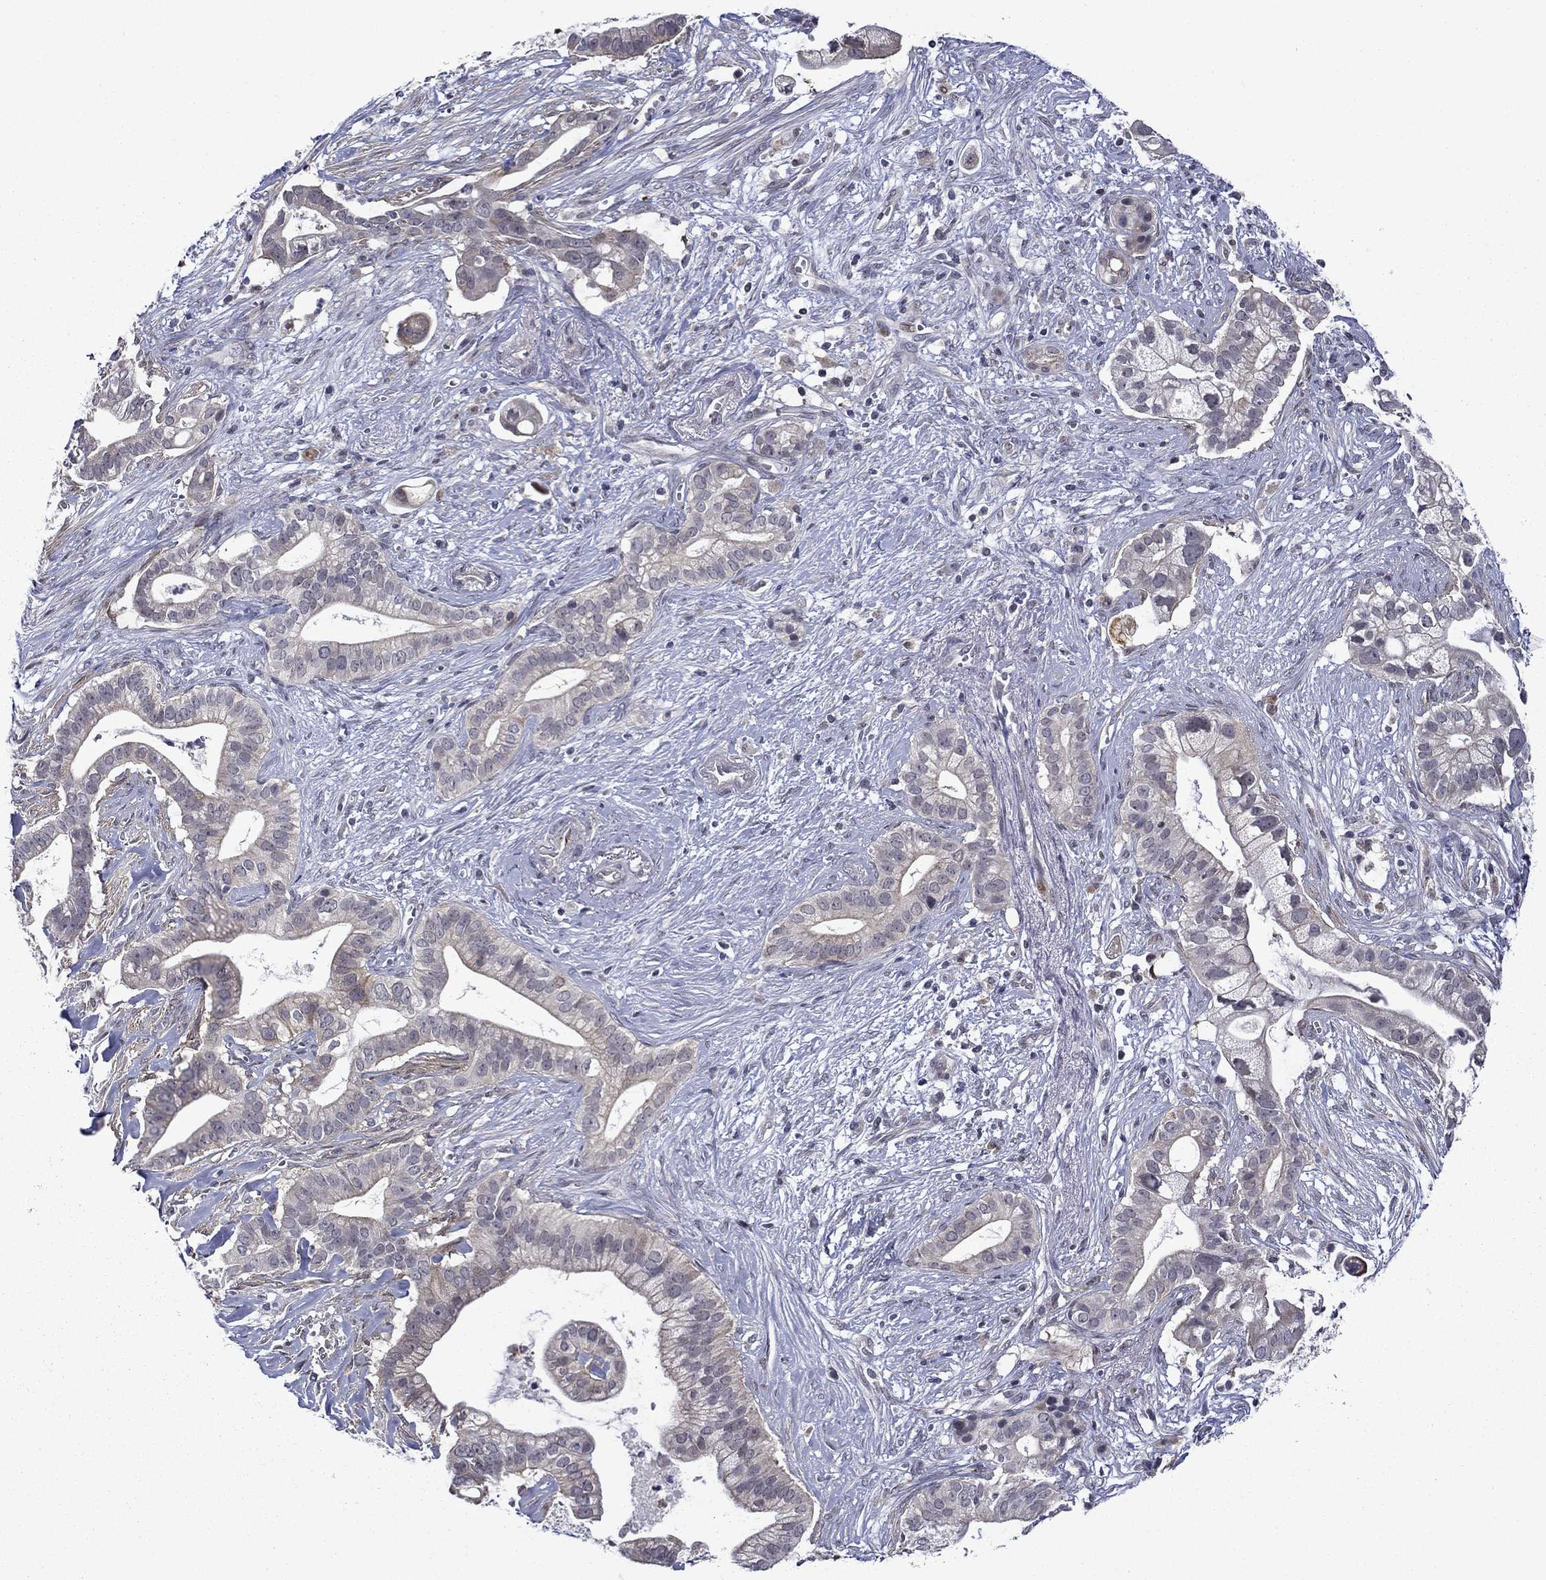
{"staining": {"intensity": "negative", "quantity": "none", "location": "none"}, "tissue": "pancreatic cancer", "cell_type": "Tumor cells", "image_type": "cancer", "snomed": [{"axis": "morphology", "description": "Adenocarcinoma, NOS"}, {"axis": "topography", "description": "Pancreas"}], "caption": "The photomicrograph reveals no significant positivity in tumor cells of pancreatic adenocarcinoma.", "gene": "B3GAT1", "patient": {"sex": "male", "age": 61}}